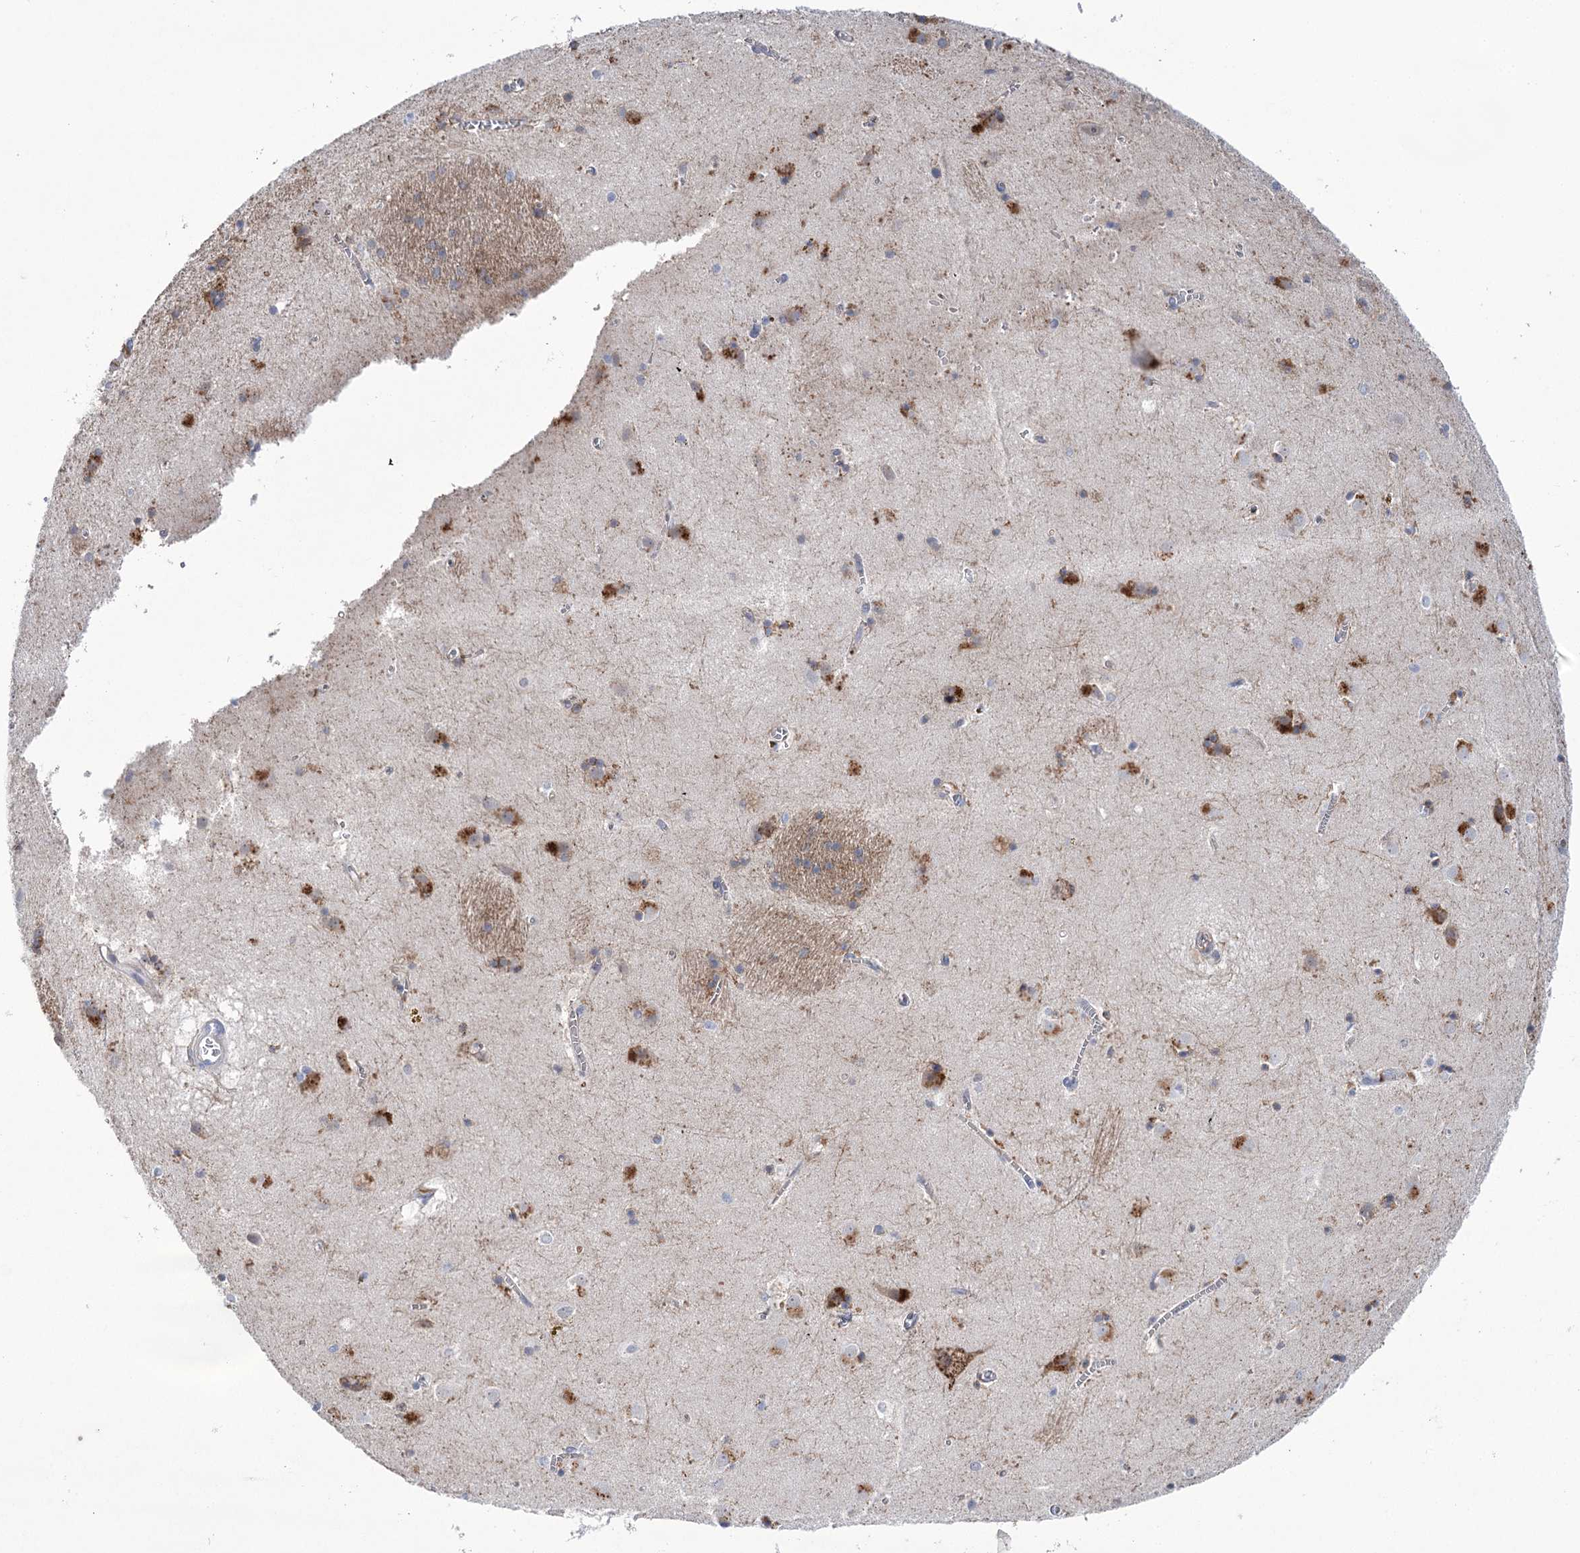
{"staining": {"intensity": "moderate", "quantity": "<25%", "location": "cytoplasmic/membranous"}, "tissue": "caudate", "cell_type": "Glial cells", "image_type": "normal", "snomed": [{"axis": "morphology", "description": "Normal tissue, NOS"}, {"axis": "topography", "description": "Lateral ventricle wall"}], "caption": "Immunohistochemistry micrograph of unremarkable caudate: caudate stained using immunohistochemistry displays low levels of moderate protein expression localized specifically in the cytoplasmic/membranous of glial cells, appearing as a cytoplasmic/membranous brown color.", "gene": "CEP164", "patient": {"sex": "male", "age": 70}}